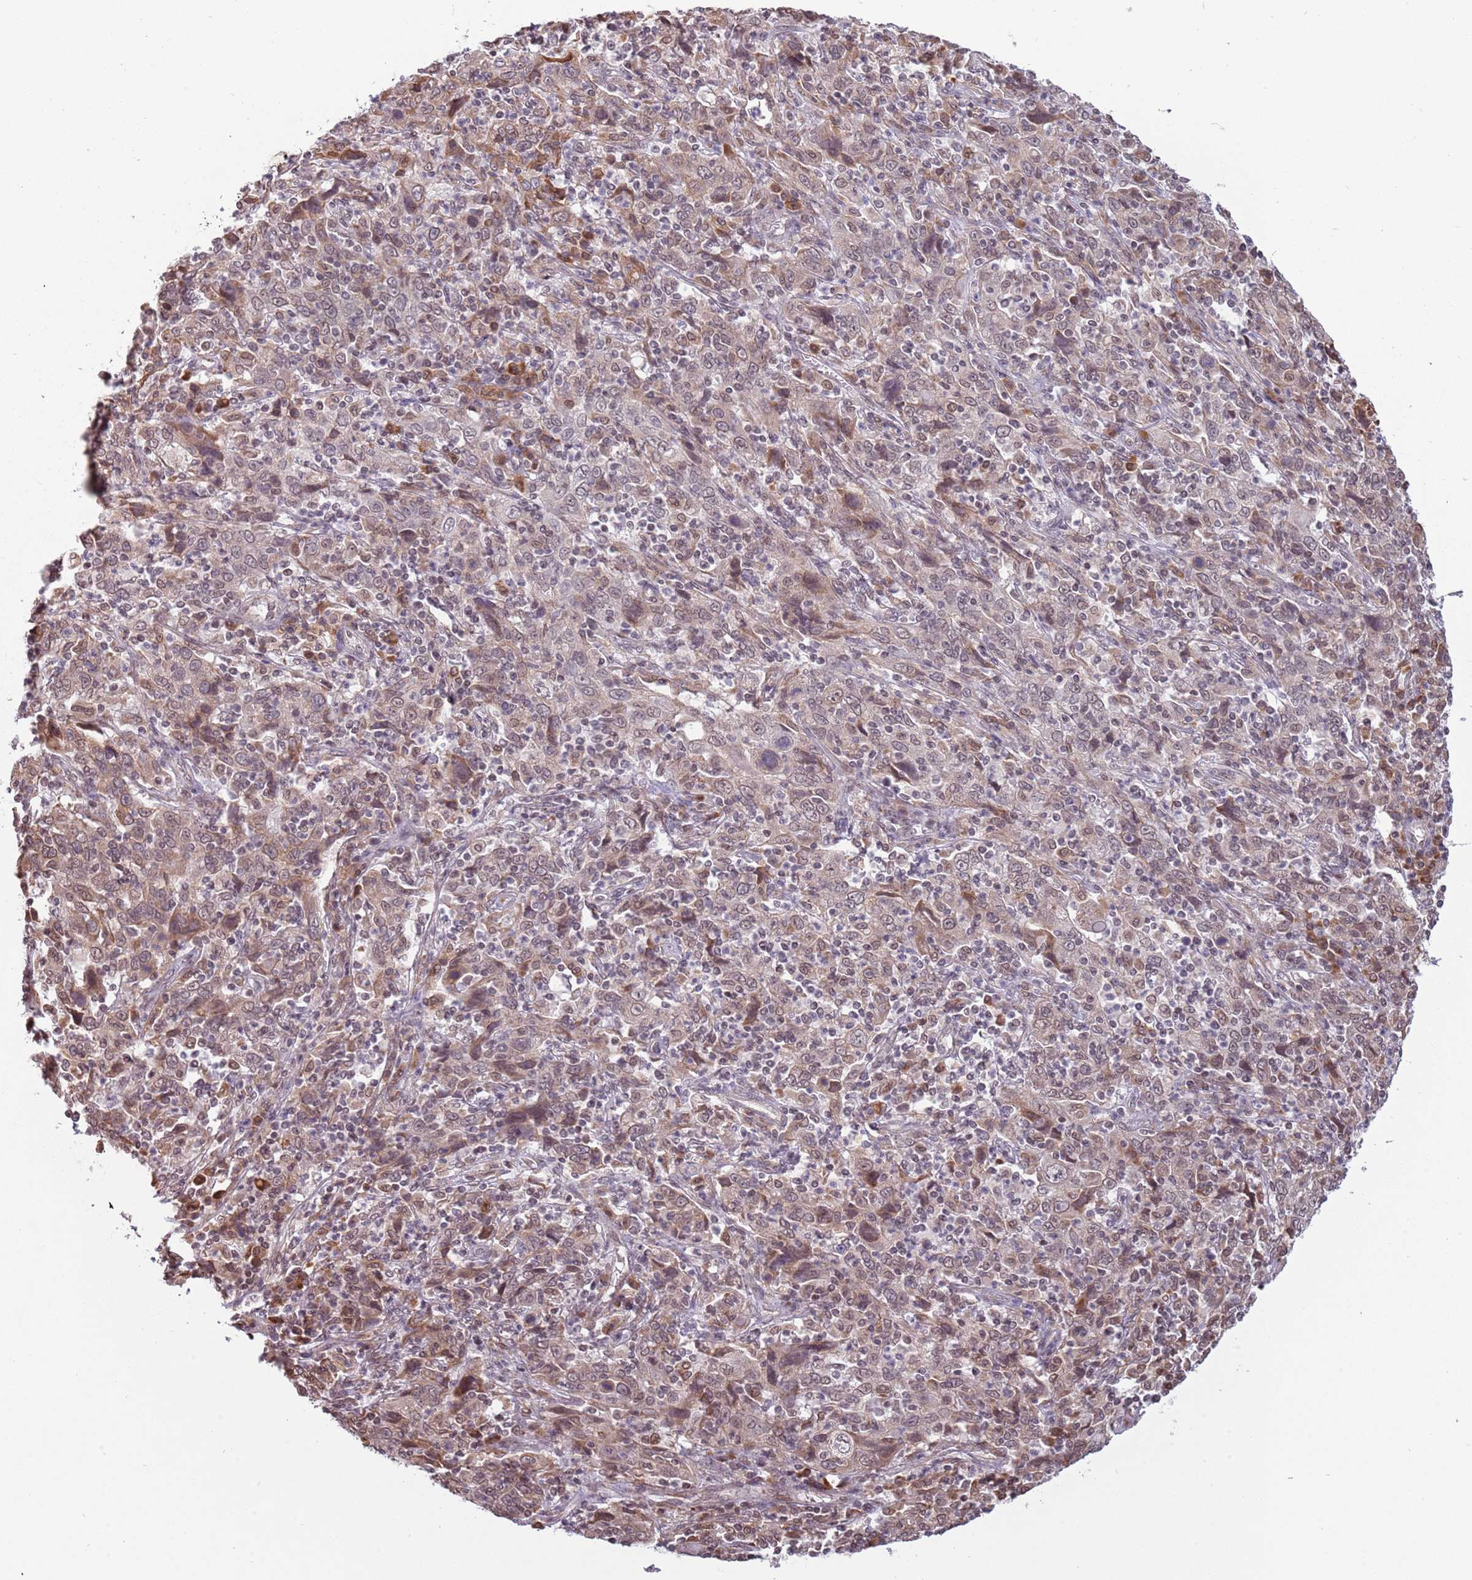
{"staining": {"intensity": "weak", "quantity": ">75%", "location": "cytoplasmic/membranous,nuclear"}, "tissue": "cervical cancer", "cell_type": "Tumor cells", "image_type": "cancer", "snomed": [{"axis": "morphology", "description": "Squamous cell carcinoma, NOS"}, {"axis": "topography", "description": "Cervix"}], "caption": "Immunohistochemical staining of cervical squamous cell carcinoma shows low levels of weak cytoplasmic/membranous and nuclear expression in approximately >75% of tumor cells.", "gene": "BARD1", "patient": {"sex": "female", "age": 46}}